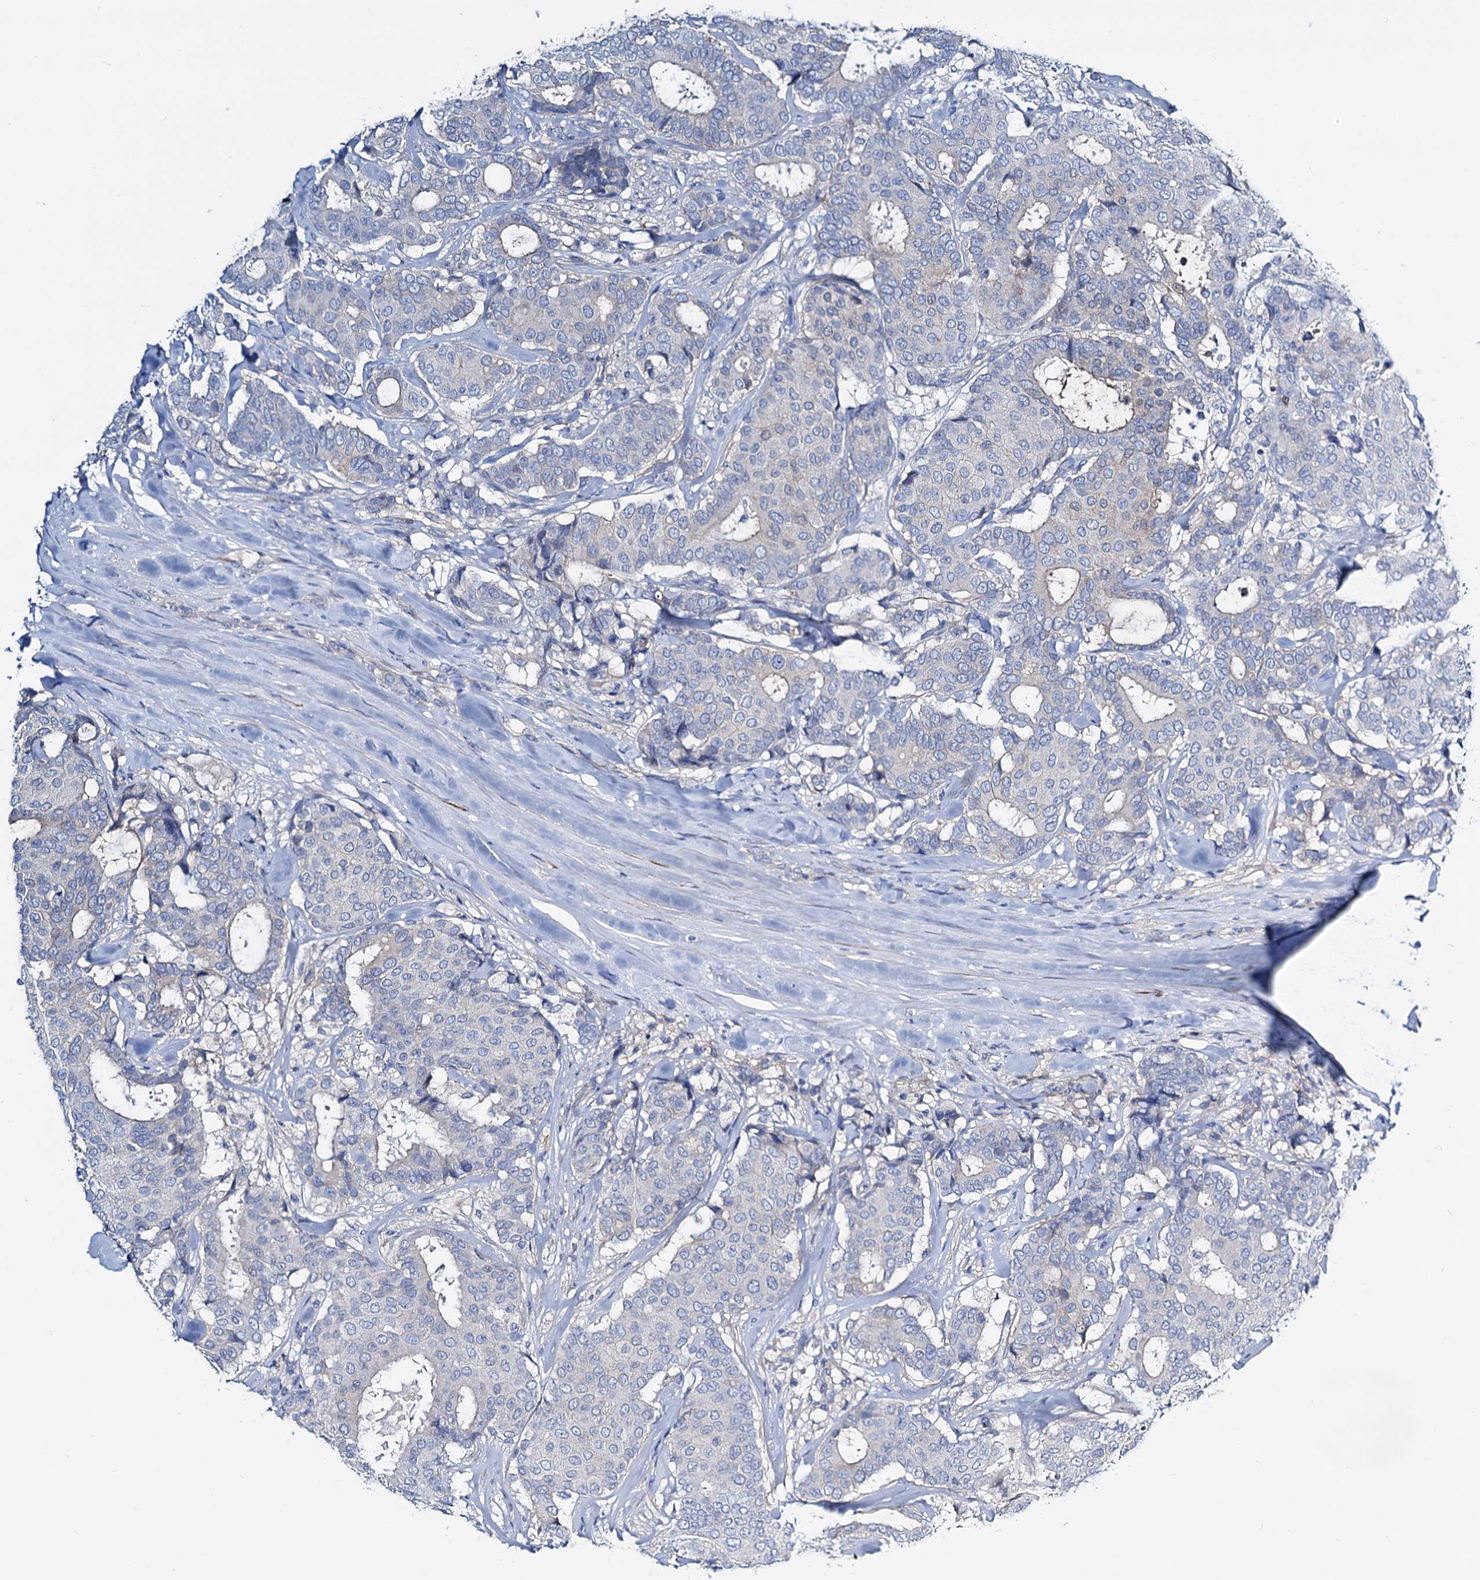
{"staining": {"intensity": "negative", "quantity": "none", "location": "none"}, "tissue": "breast cancer", "cell_type": "Tumor cells", "image_type": "cancer", "snomed": [{"axis": "morphology", "description": "Duct carcinoma"}, {"axis": "topography", "description": "Breast"}], "caption": "Tumor cells show no significant staining in invasive ductal carcinoma (breast).", "gene": "DYDC2", "patient": {"sex": "female", "age": 75}}